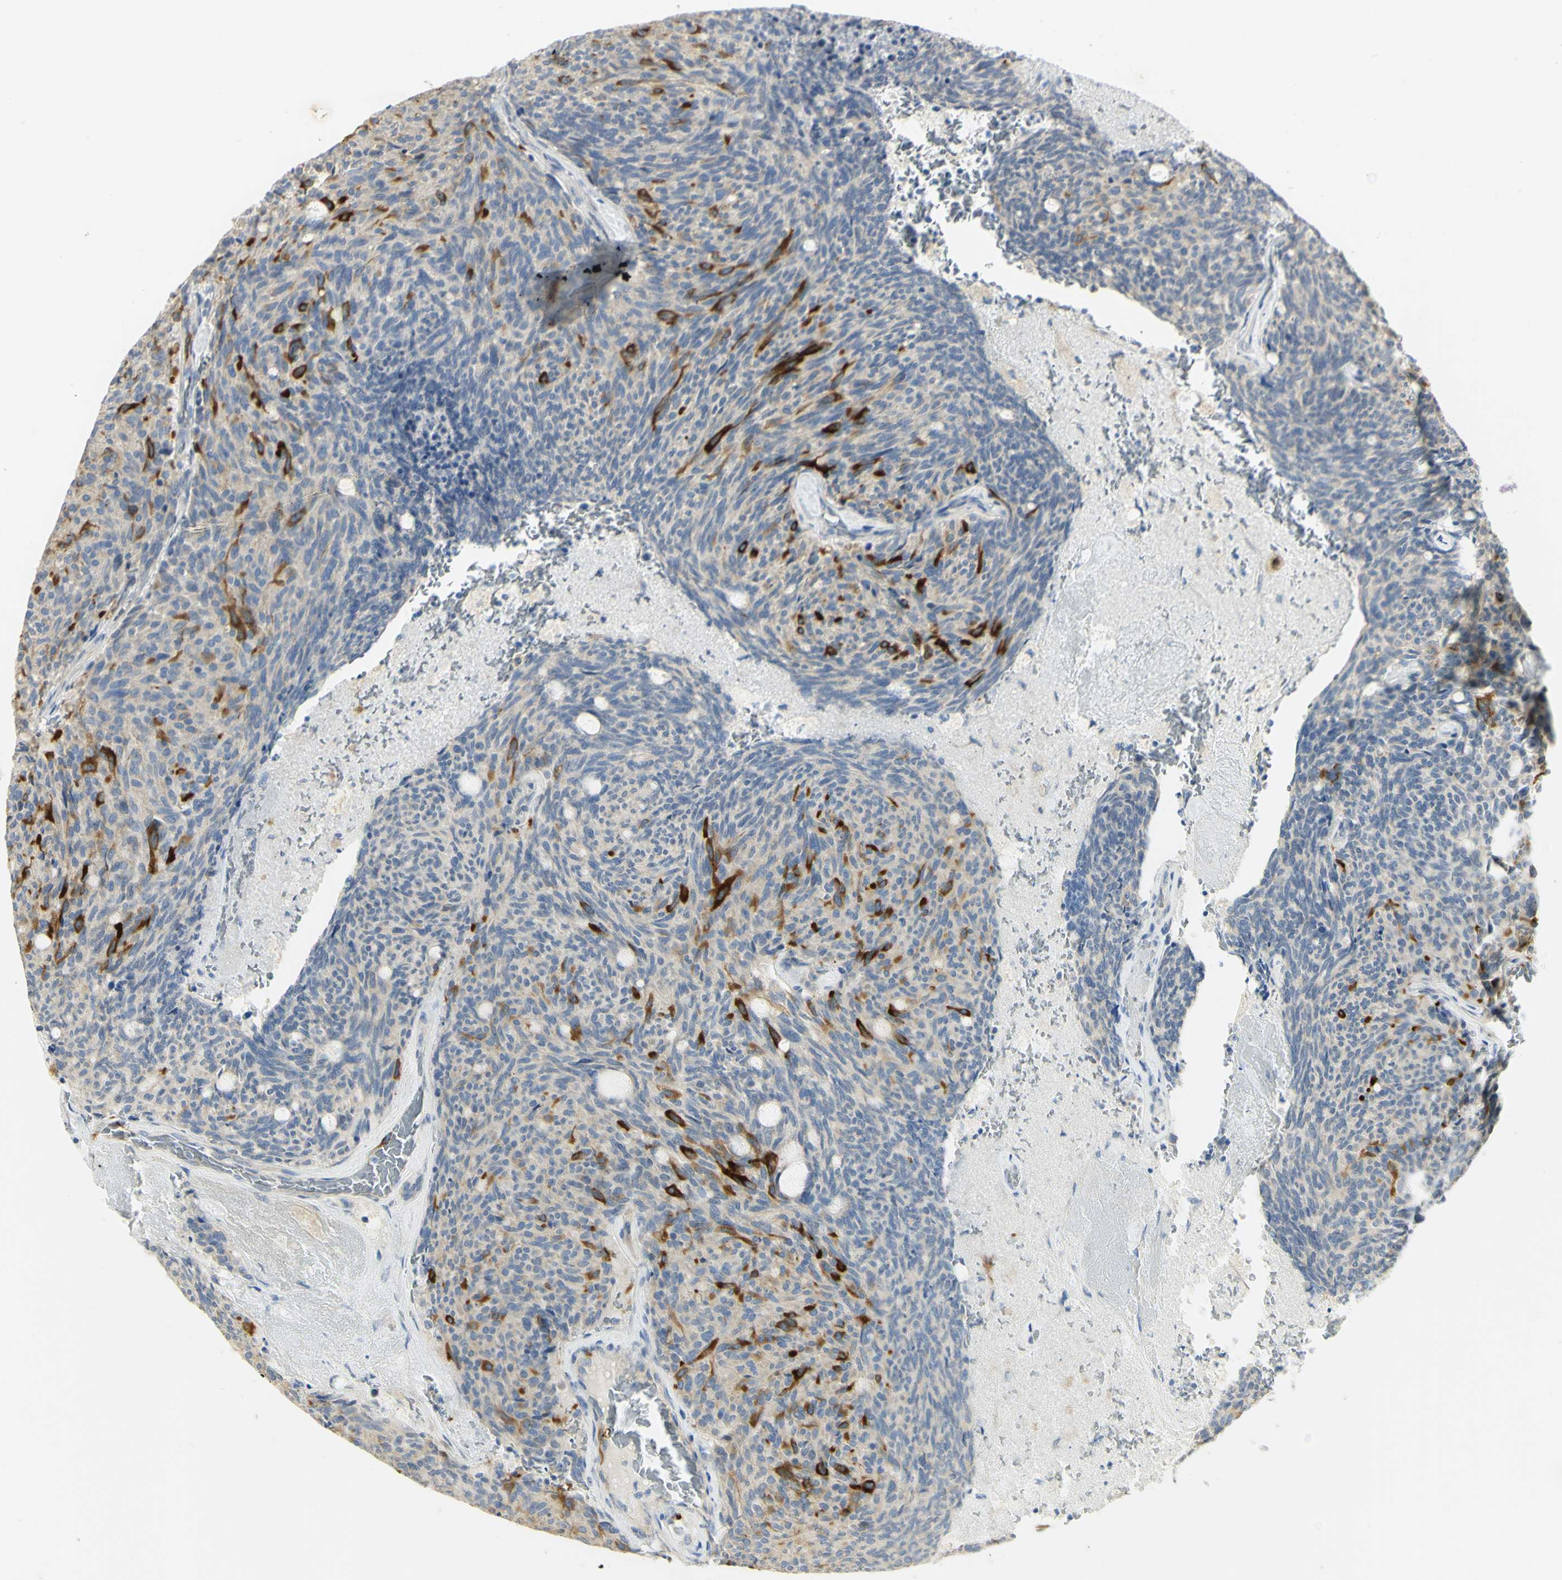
{"staining": {"intensity": "strong", "quantity": "25%-75%", "location": "cytoplasmic/membranous"}, "tissue": "carcinoid", "cell_type": "Tumor cells", "image_type": "cancer", "snomed": [{"axis": "morphology", "description": "Carcinoid, malignant, NOS"}, {"axis": "topography", "description": "Pancreas"}], "caption": "Immunohistochemical staining of carcinoid exhibits strong cytoplasmic/membranous protein staining in about 25%-75% of tumor cells.", "gene": "KIF11", "patient": {"sex": "female", "age": 54}}